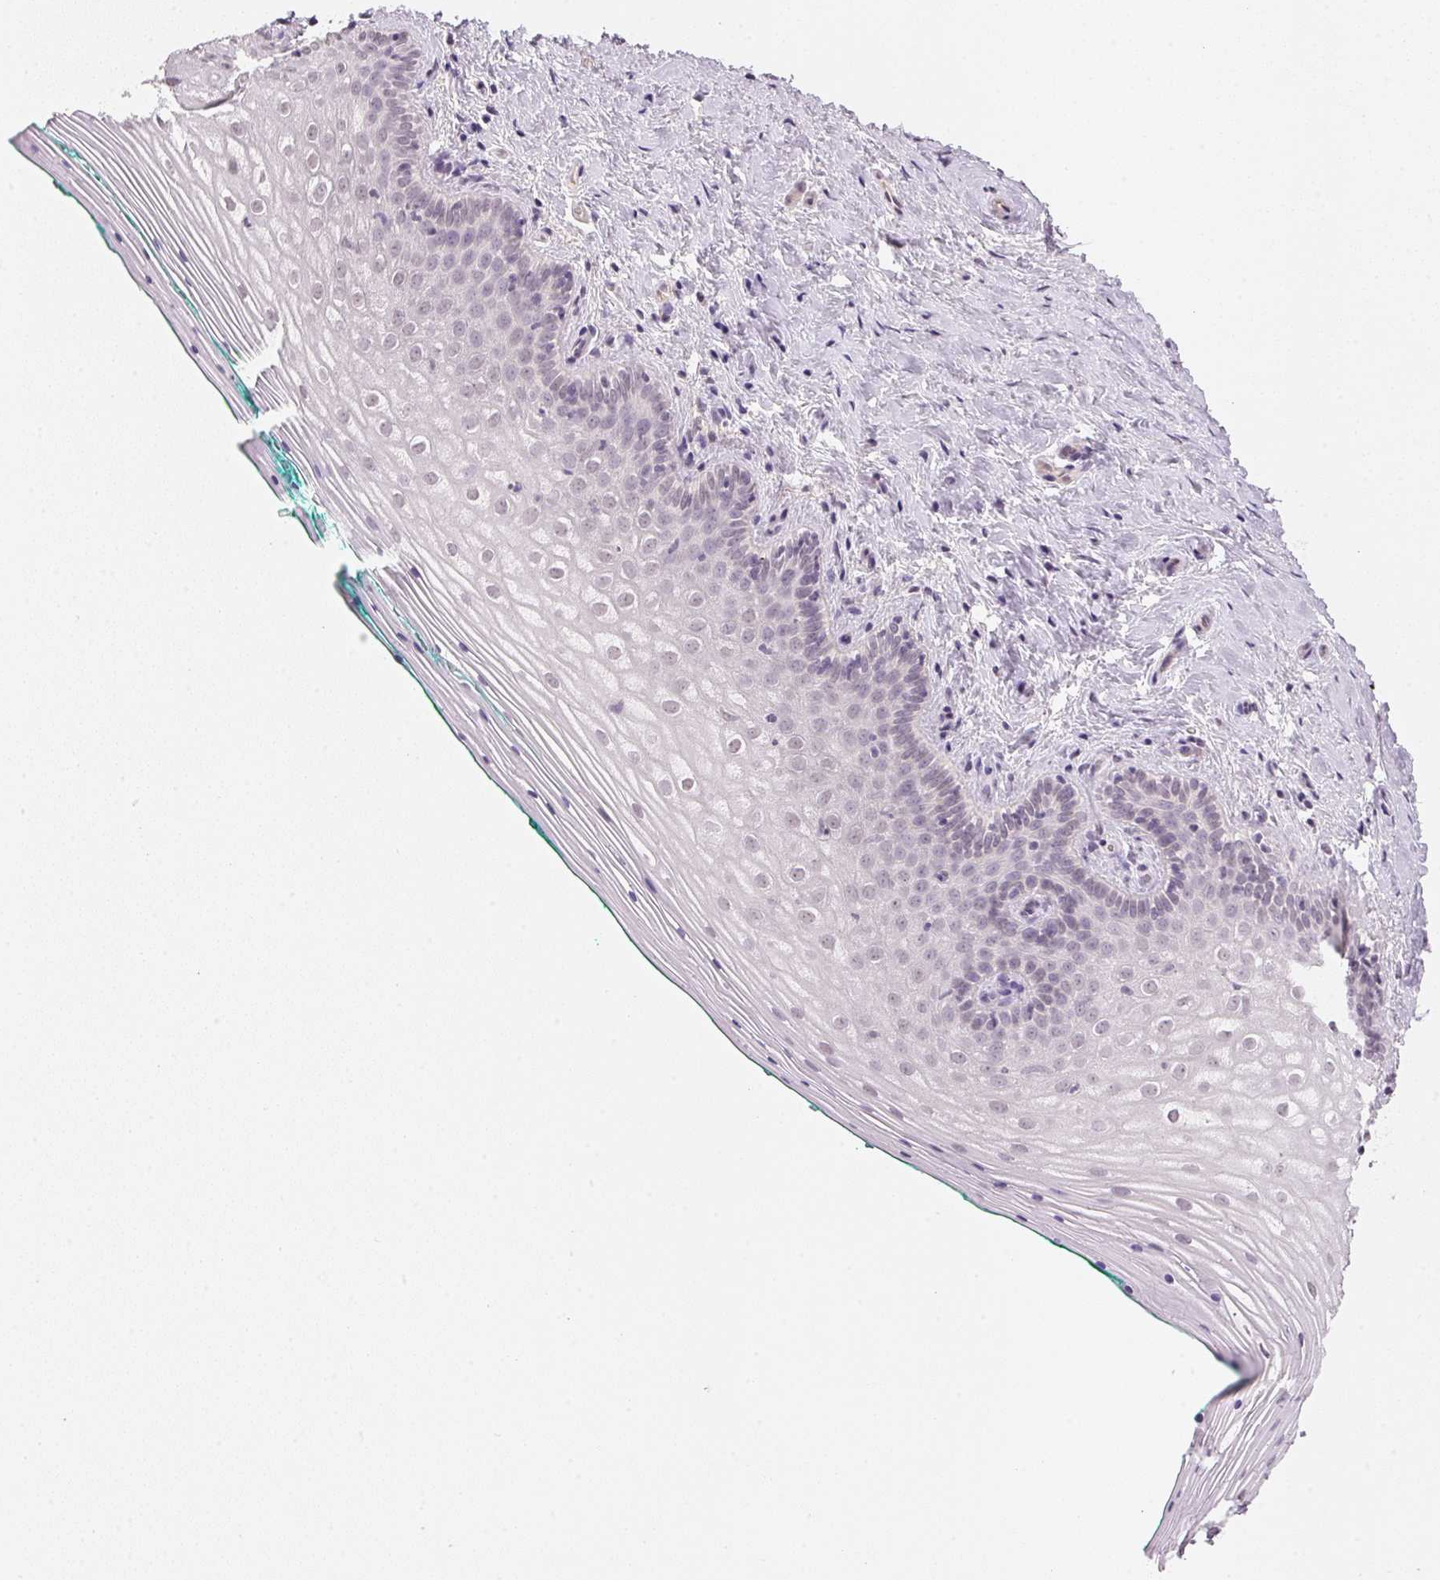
{"staining": {"intensity": "negative", "quantity": "none", "location": "none"}, "tissue": "vagina", "cell_type": "Squamous epithelial cells", "image_type": "normal", "snomed": [{"axis": "morphology", "description": "Normal tissue, NOS"}, {"axis": "topography", "description": "Vagina"}], "caption": "This is an immunohistochemistry (IHC) image of normal human vagina. There is no expression in squamous epithelial cells.", "gene": "FNDC4", "patient": {"sex": "female", "age": 45}}